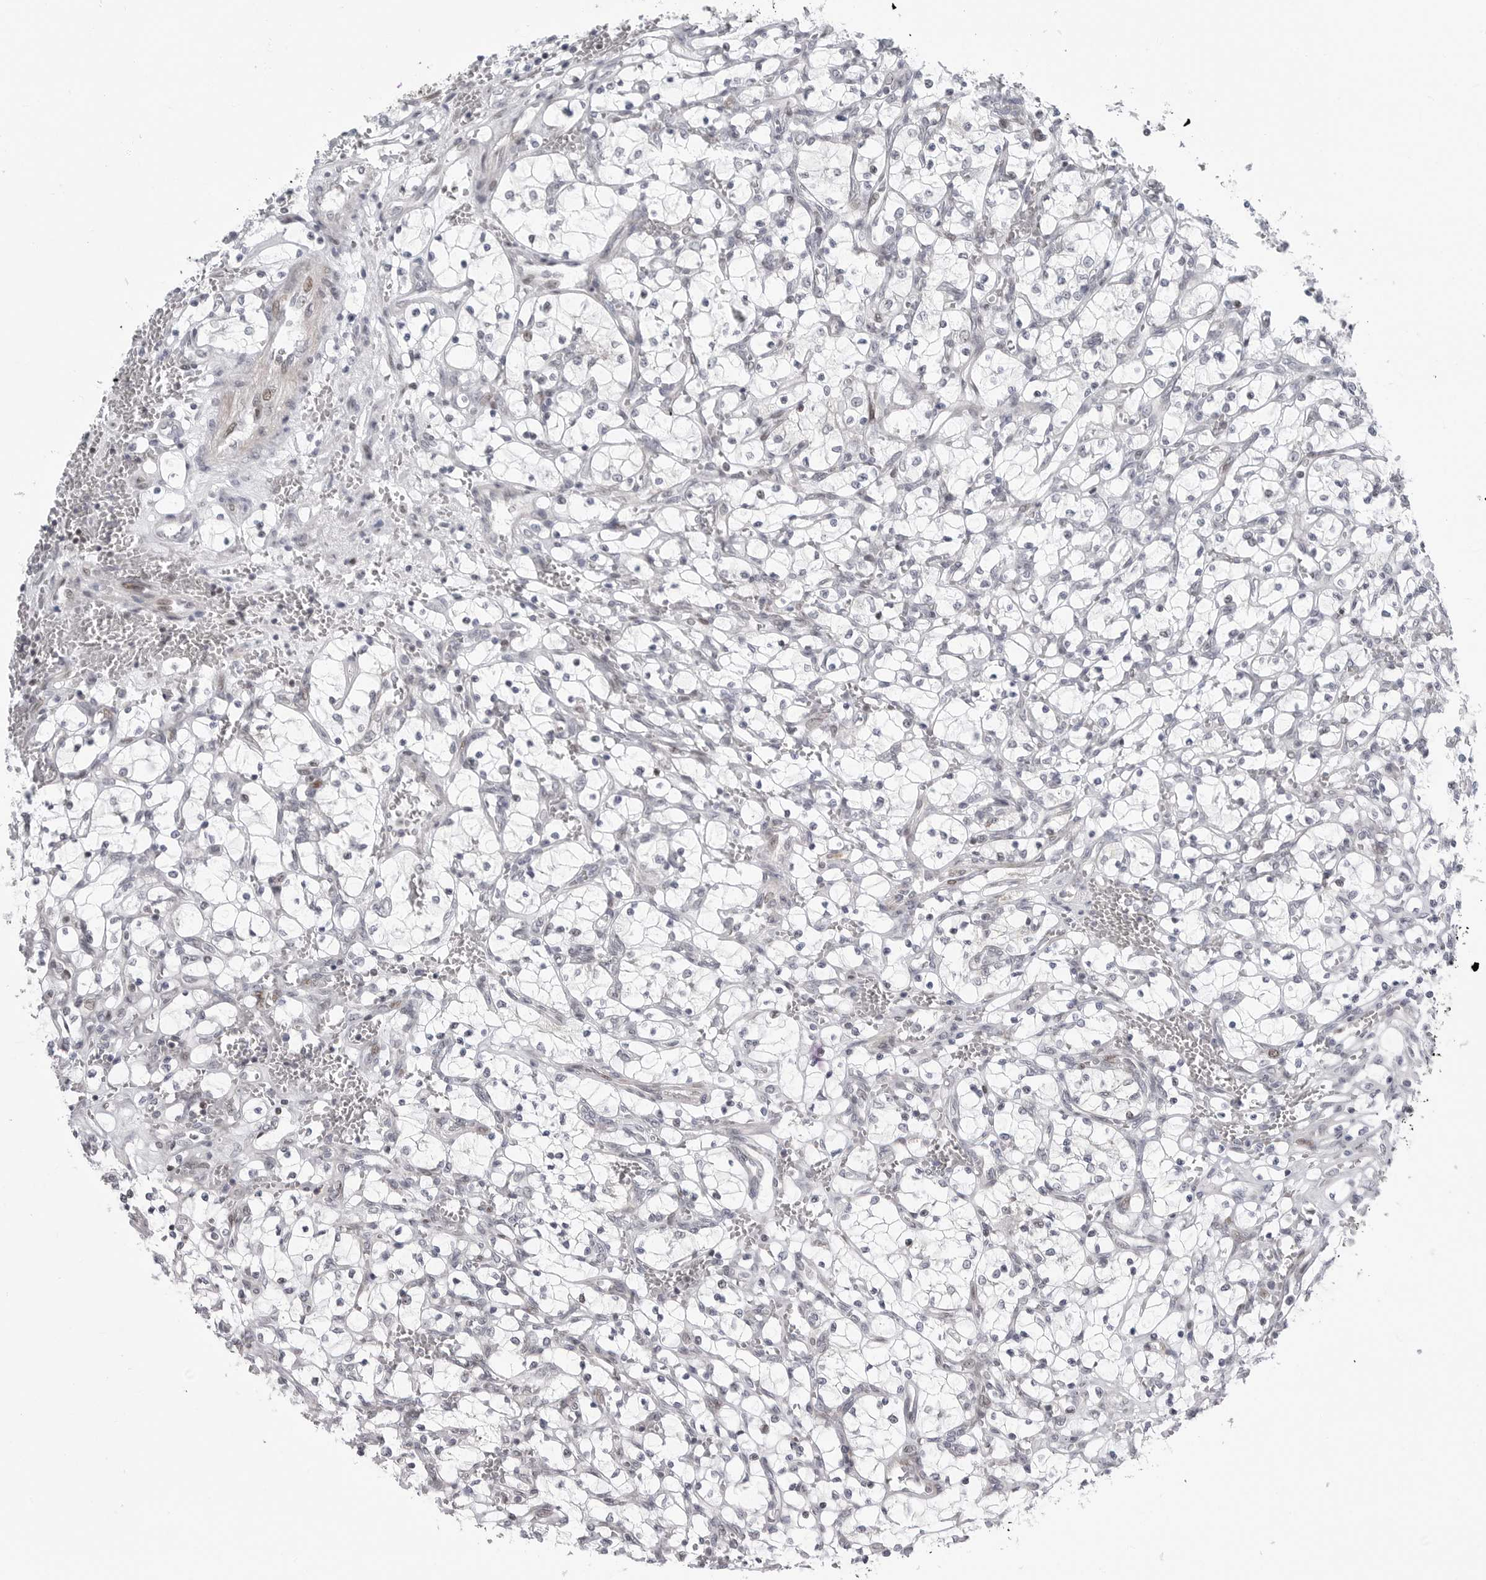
{"staining": {"intensity": "negative", "quantity": "none", "location": "none"}, "tissue": "renal cancer", "cell_type": "Tumor cells", "image_type": "cancer", "snomed": [{"axis": "morphology", "description": "Adenocarcinoma, NOS"}, {"axis": "topography", "description": "Kidney"}], "caption": "The micrograph reveals no staining of tumor cells in adenocarcinoma (renal).", "gene": "FAM135B", "patient": {"sex": "female", "age": 69}}